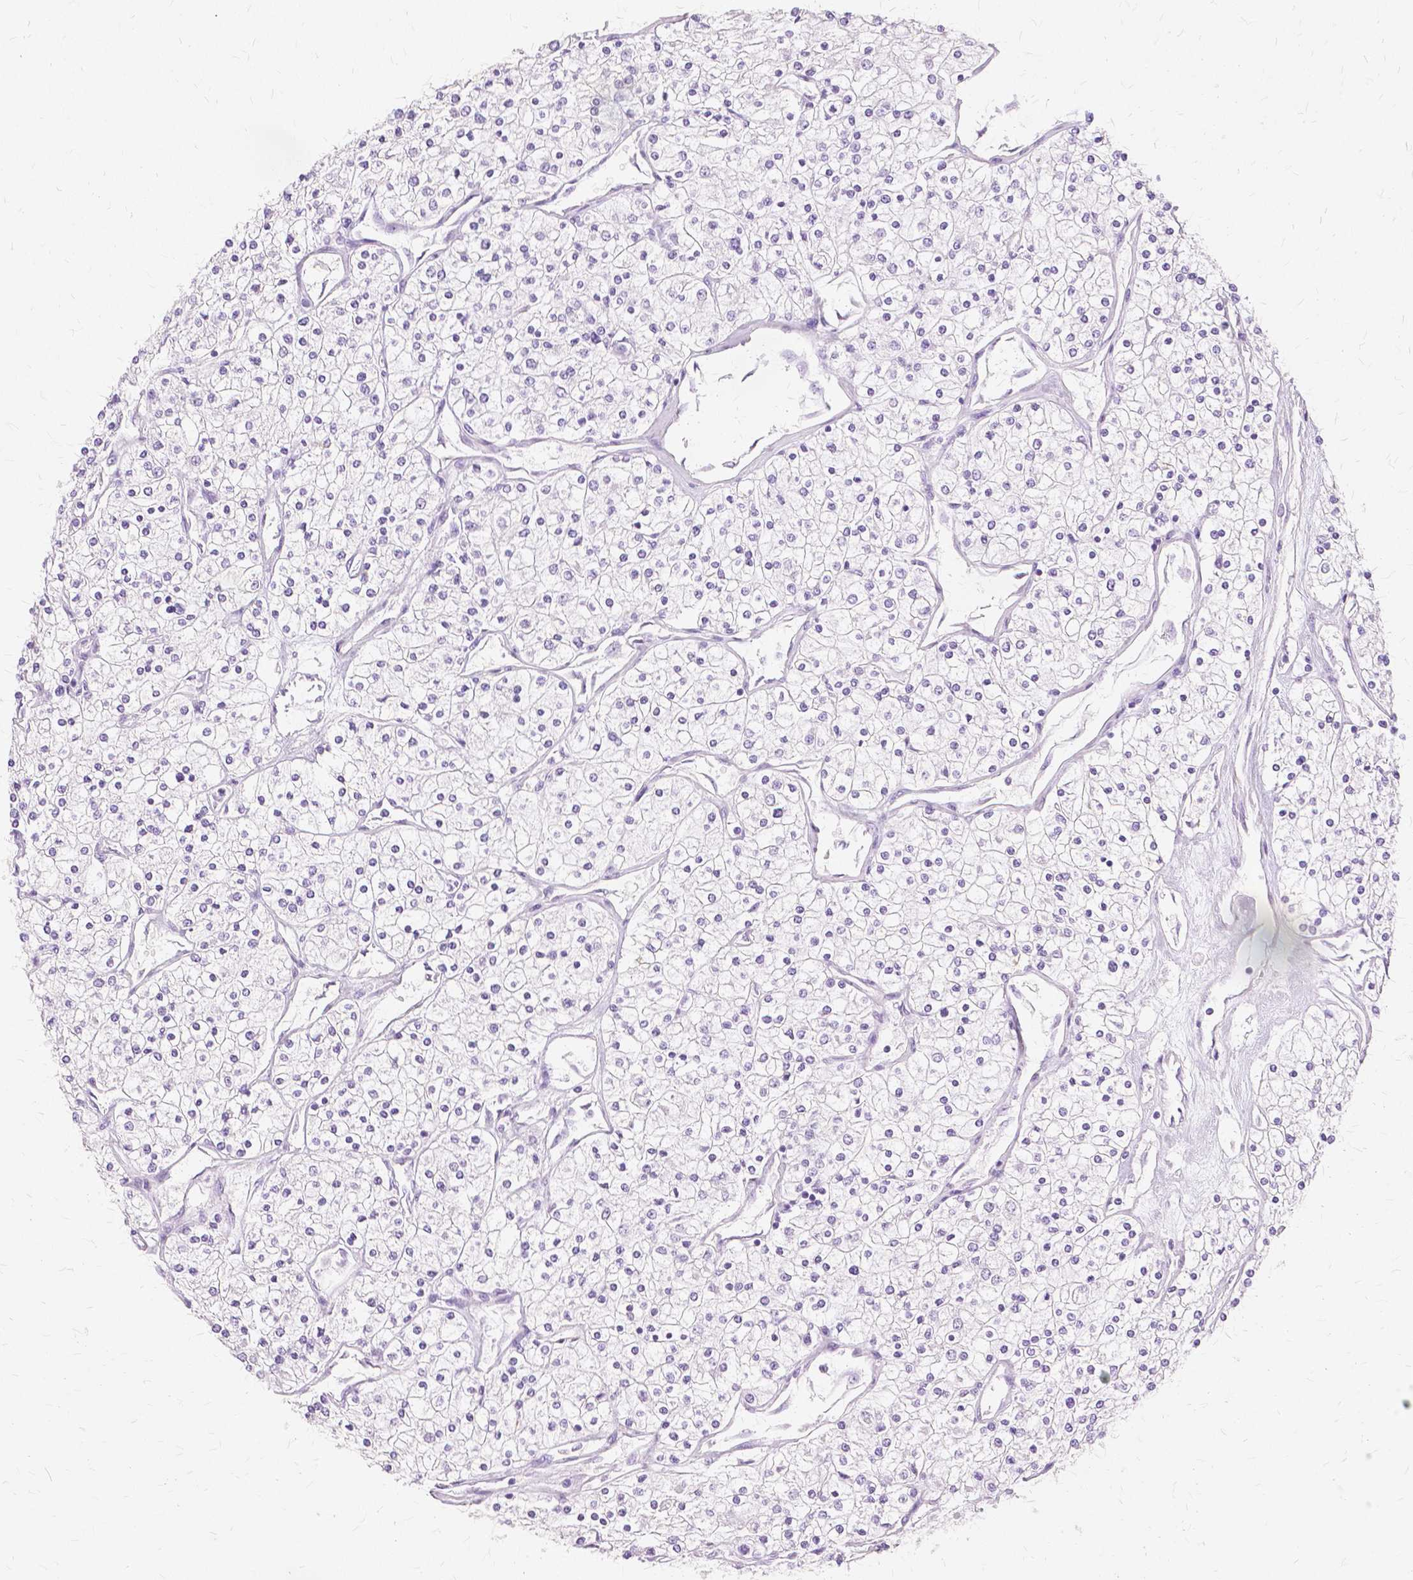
{"staining": {"intensity": "negative", "quantity": "none", "location": "none"}, "tissue": "renal cancer", "cell_type": "Tumor cells", "image_type": "cancer", "snomed": [{"axis": "morphology", "description": "Adenocarcinoma, NOS"}, {"axis": "topography", "description": "Kidney"}], "caption": "Histopathology image shows no significant protein staining in tumor cells of renal cancer.", "gene": "TGM1", "patient": {"sex": "male", "age": 80}}